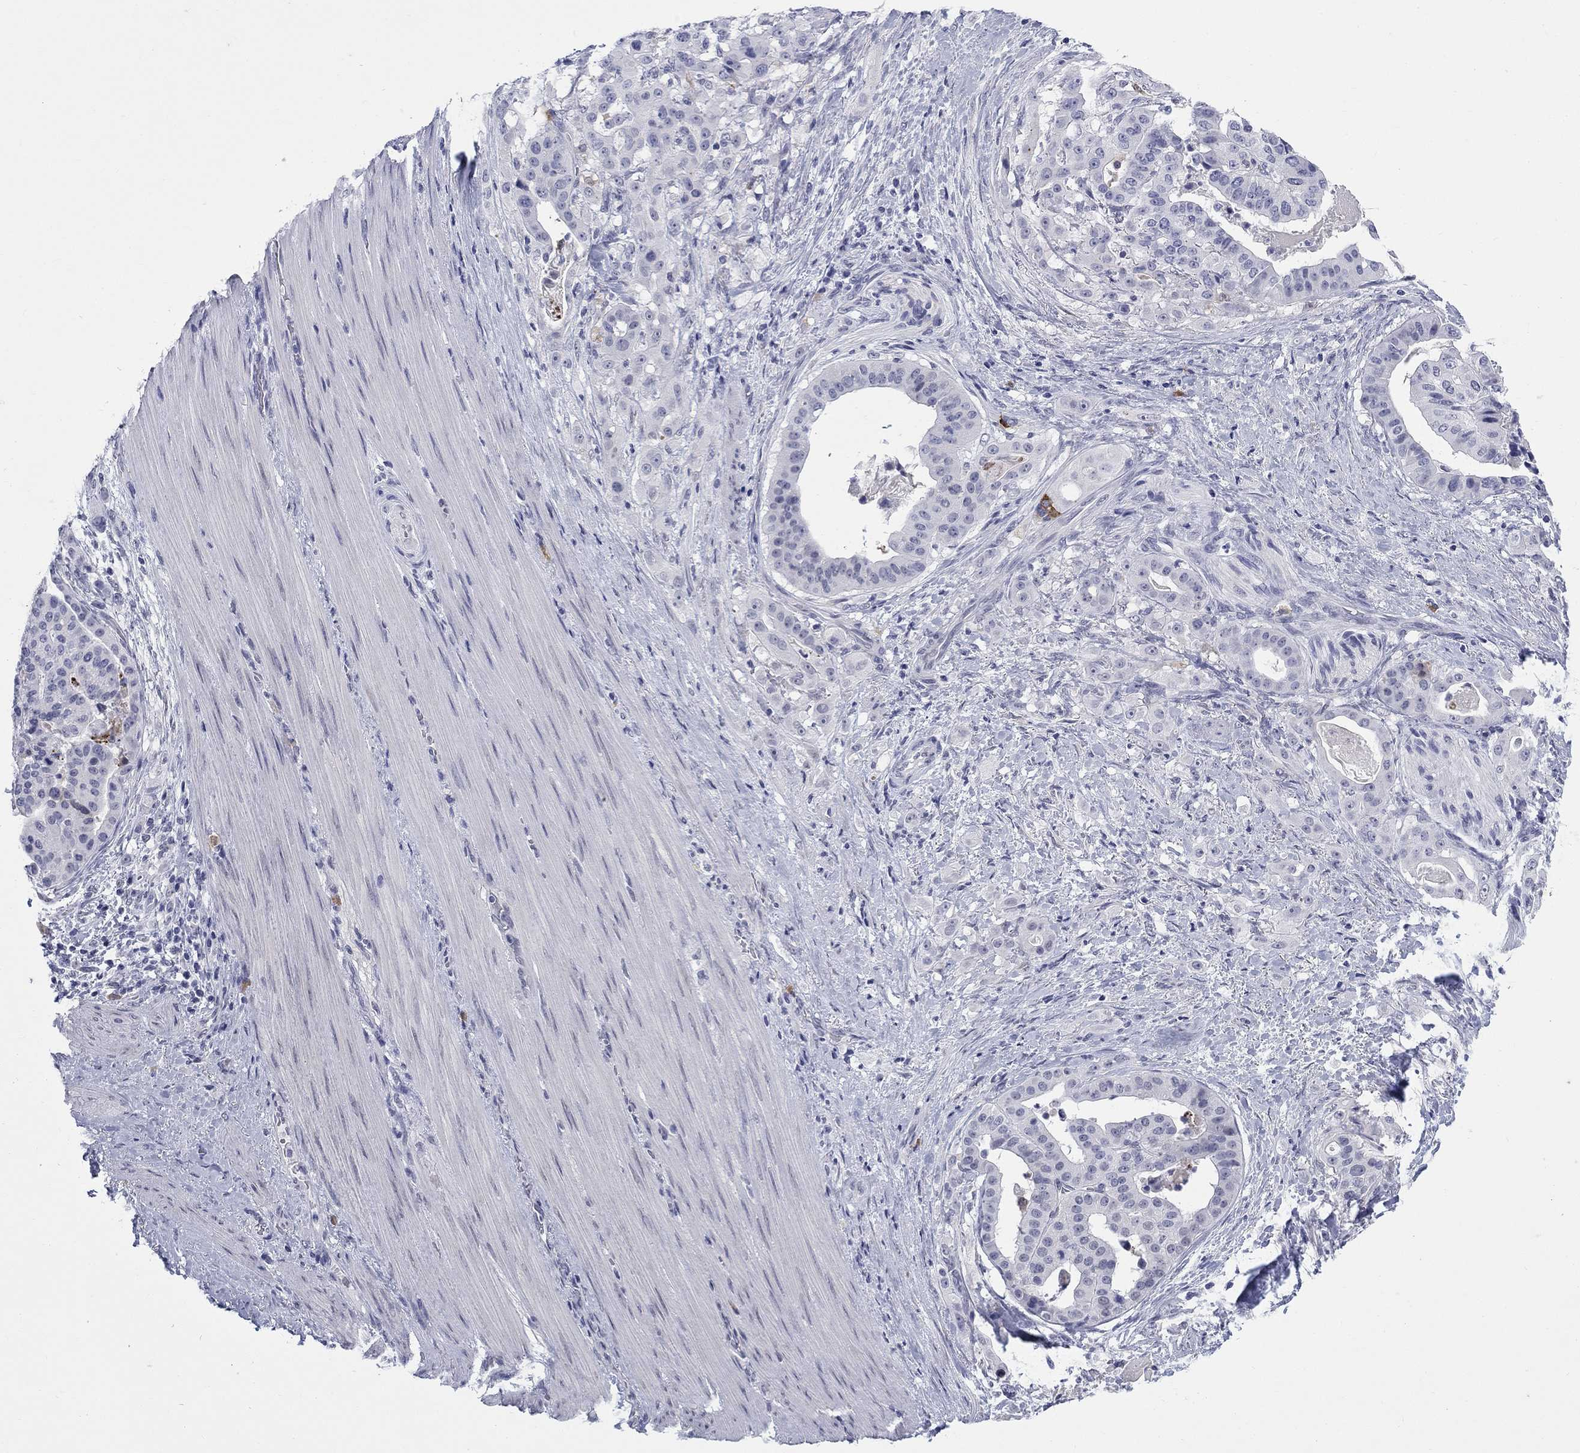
{"staining": {"intensity": "negative", "quantity": "none", "location": "none"}, "tissue": "stomach cancer", "cell_type": "Tumor cells", "image_type": "cancer", "snomed": [{"axis": "morphology", "description": "Adenocarcinoma, NOS"}, {"axis": "topography", "description": "Stomach"}], "caption": "Immunohistochemistry (IHC) of stomach cancer demonstrates no staining in tumor cells. Nuclei are stained in blue.", "gene": "ECEL1", "patient": {"sex": "male", "age": 48}}